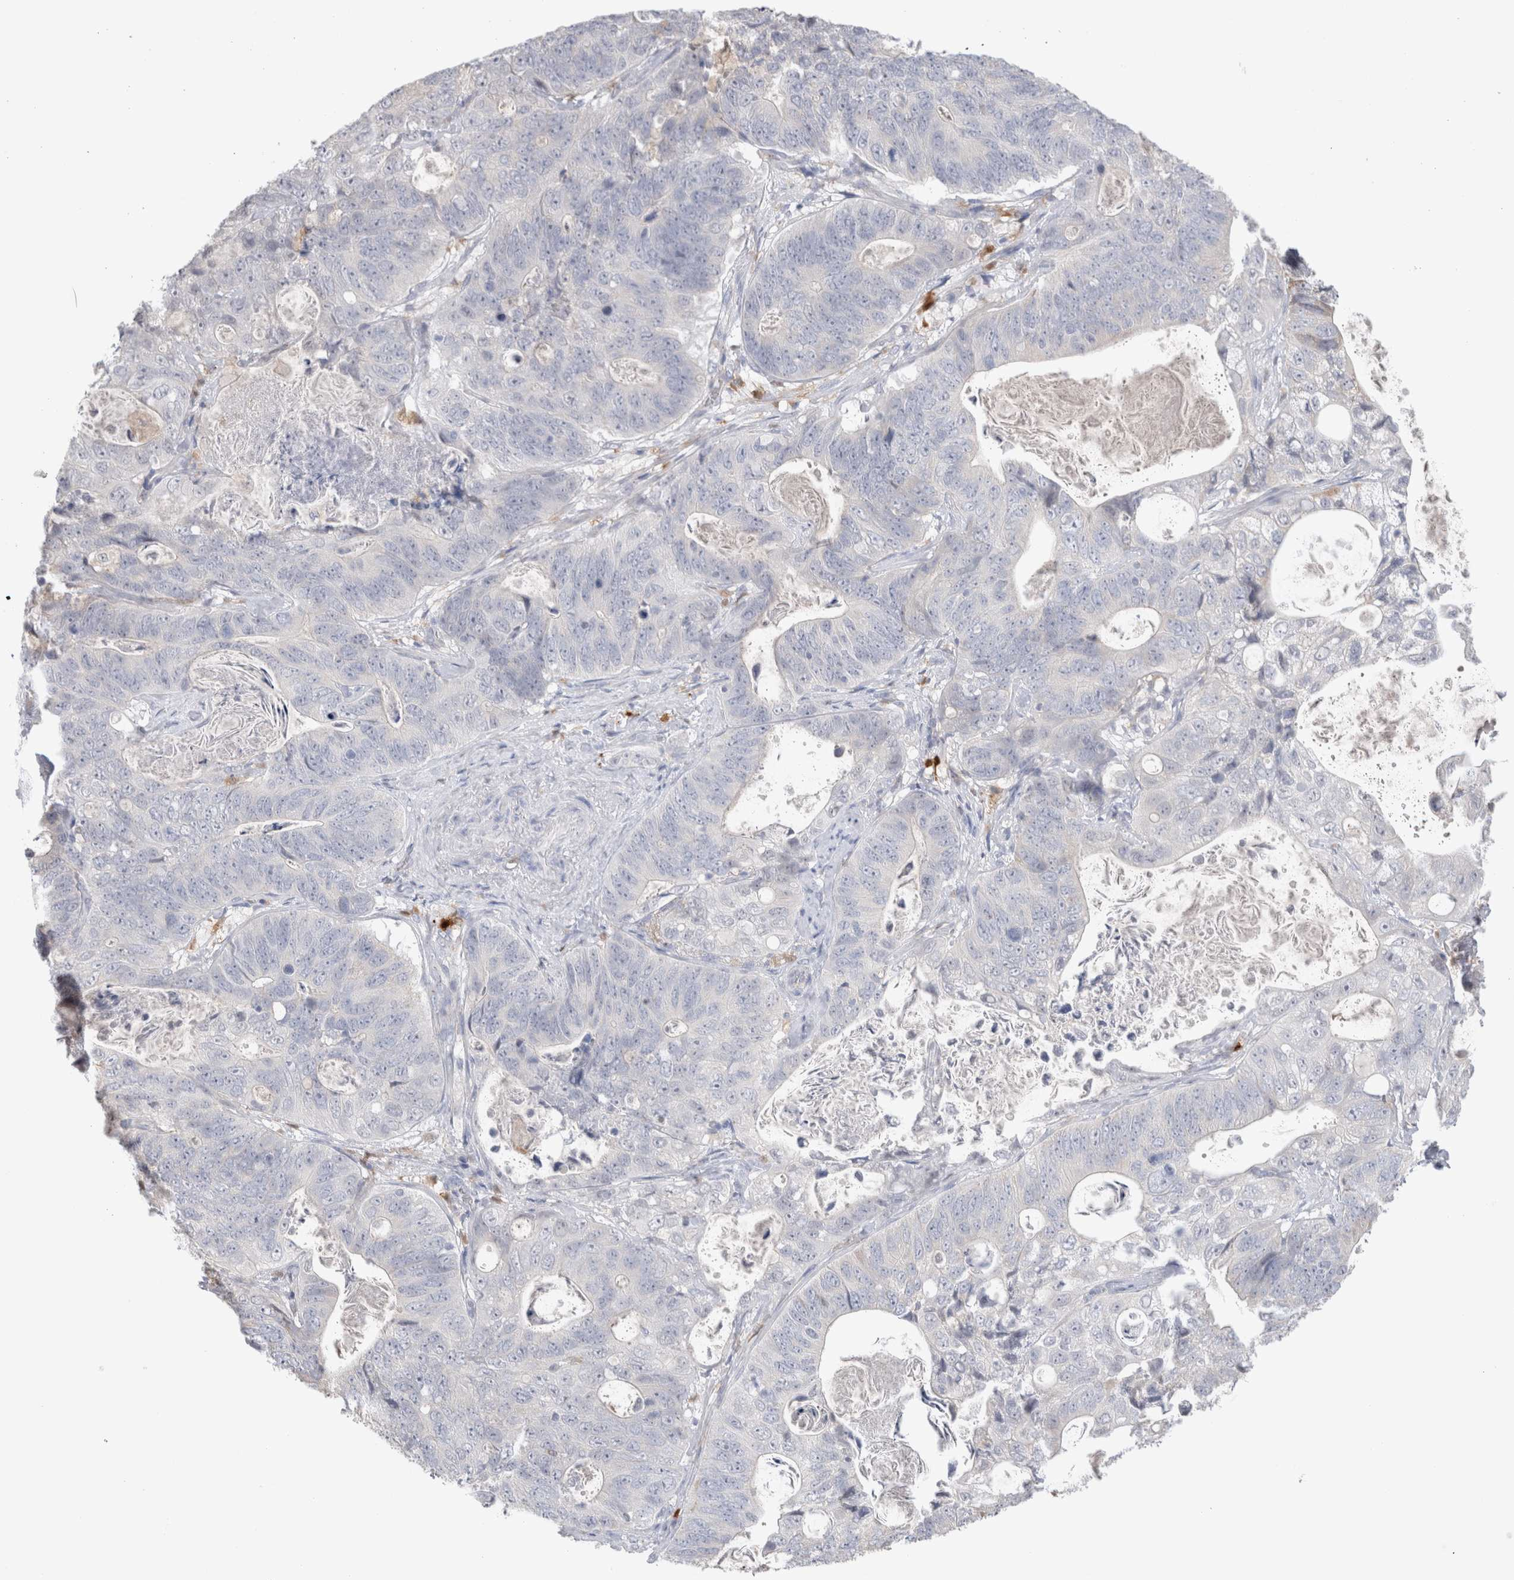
{"staining": {"intensity": "negative", "quantity": "none", "location": "none"}, "tissue": "stomach cancer", "cell_type": "Tumor cells", "image_type": "cancer", "snomed": [{"axis": "morphology", "description": "Normal tissue, NOS"}, {"axis": "morphology", "description": "Adenocarcinoma, NOS"}, {"axis": "topography", "description": "Stomach"}], "caption": "High power microscopy micrograph of an immunohistochemistry (IHC) photomicrograph of adenocarcinoma (stomach), revealing no significant staining in tumor cells.", "gene": "HPGDS", "patient": {"sex": "female", "age": 89}}